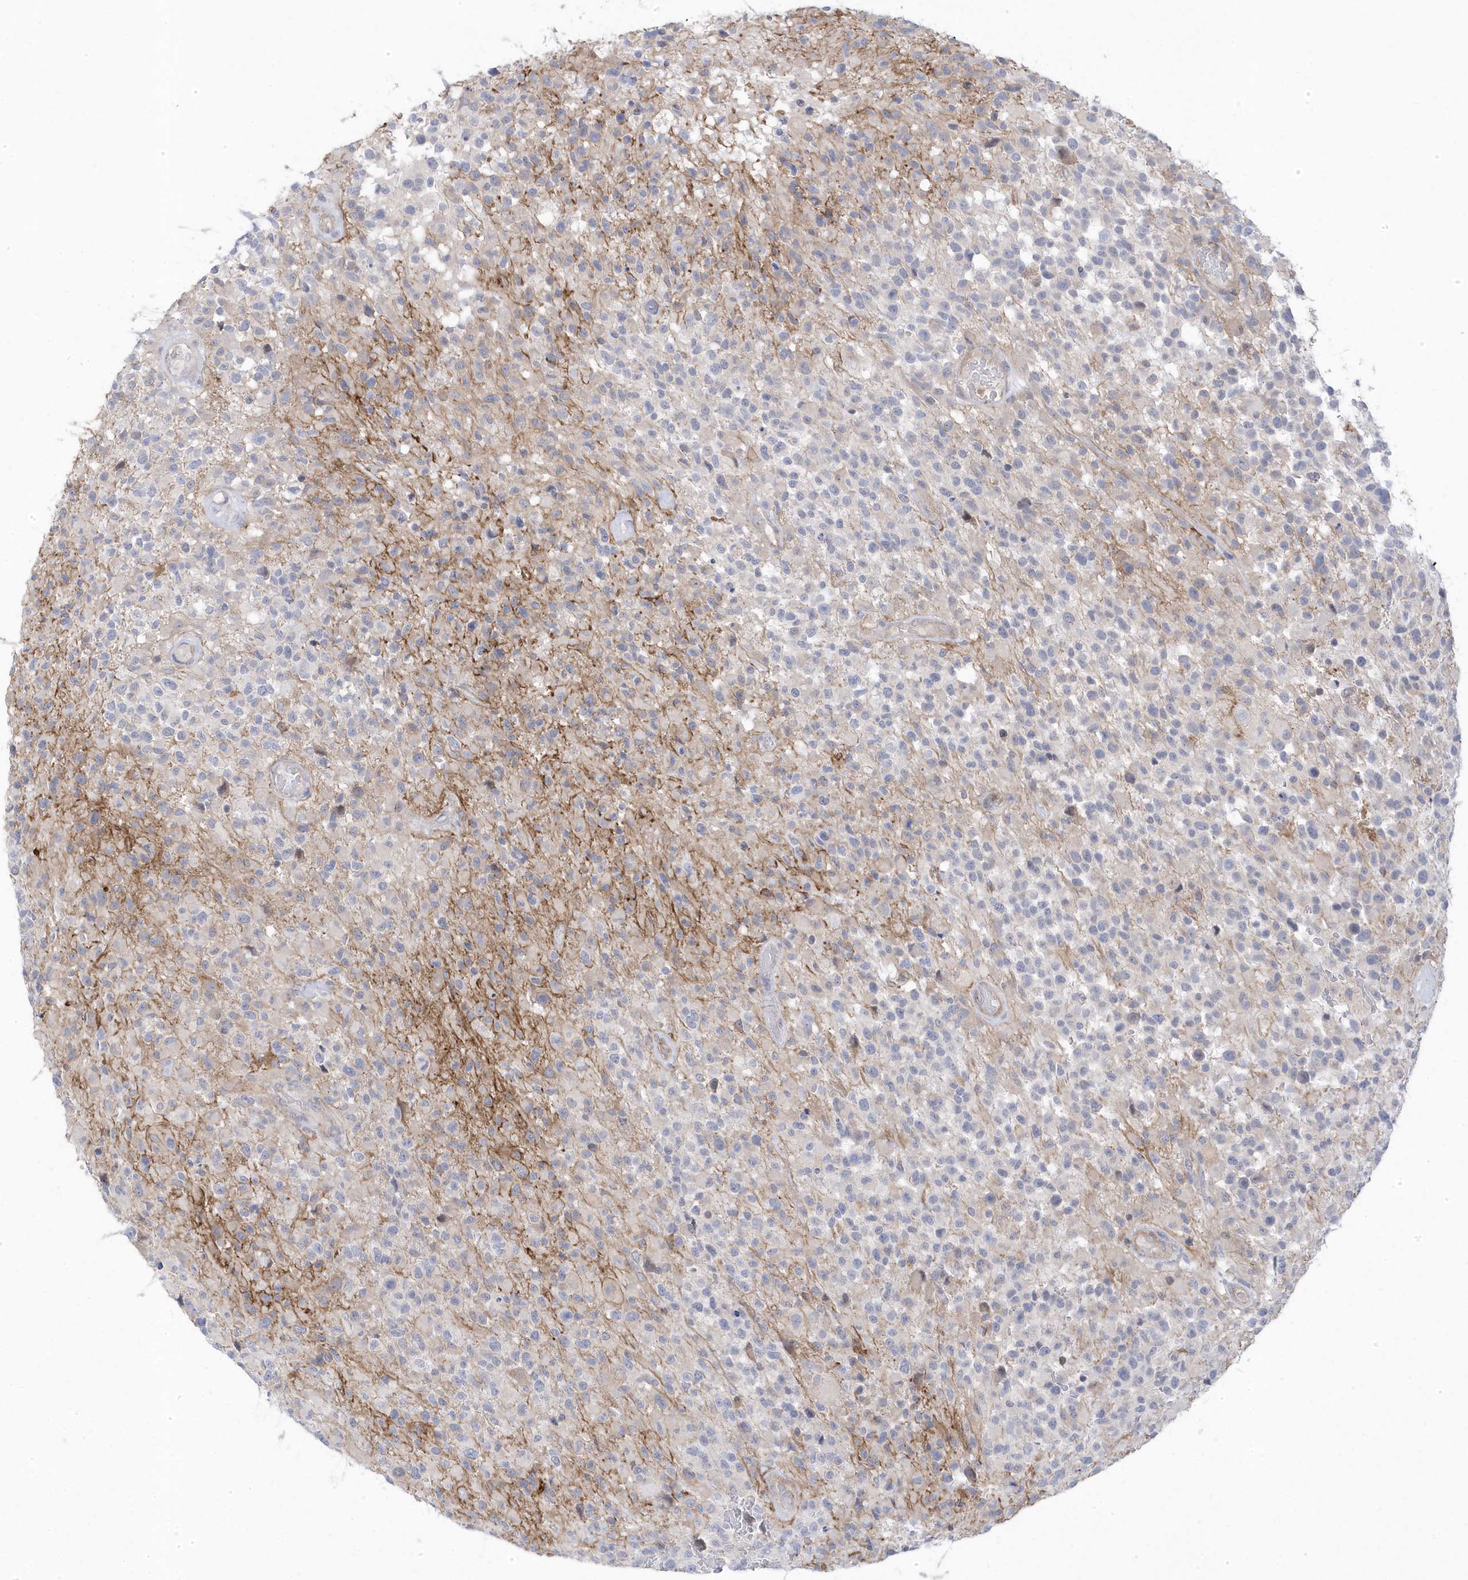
{"staining": {"intensity": "negative", "quantity": "none", "location": "none"}, "tissue": "glioma", "cell_type": "Tumor cells", "image_type": "cancer", "snomed": [{"axis": "morphology", "description": "Glioma, malignant, High grade"}, {"axis": "morphology", "description": "Glioblastoma, NOS"}, {"axis": "topography", "description": "Brain"}], "caption": "Tumor cells show no significant protein positivity in glioma.", "gene": "ANAPC1", "patient": {"sex": "male", "age": 60}}